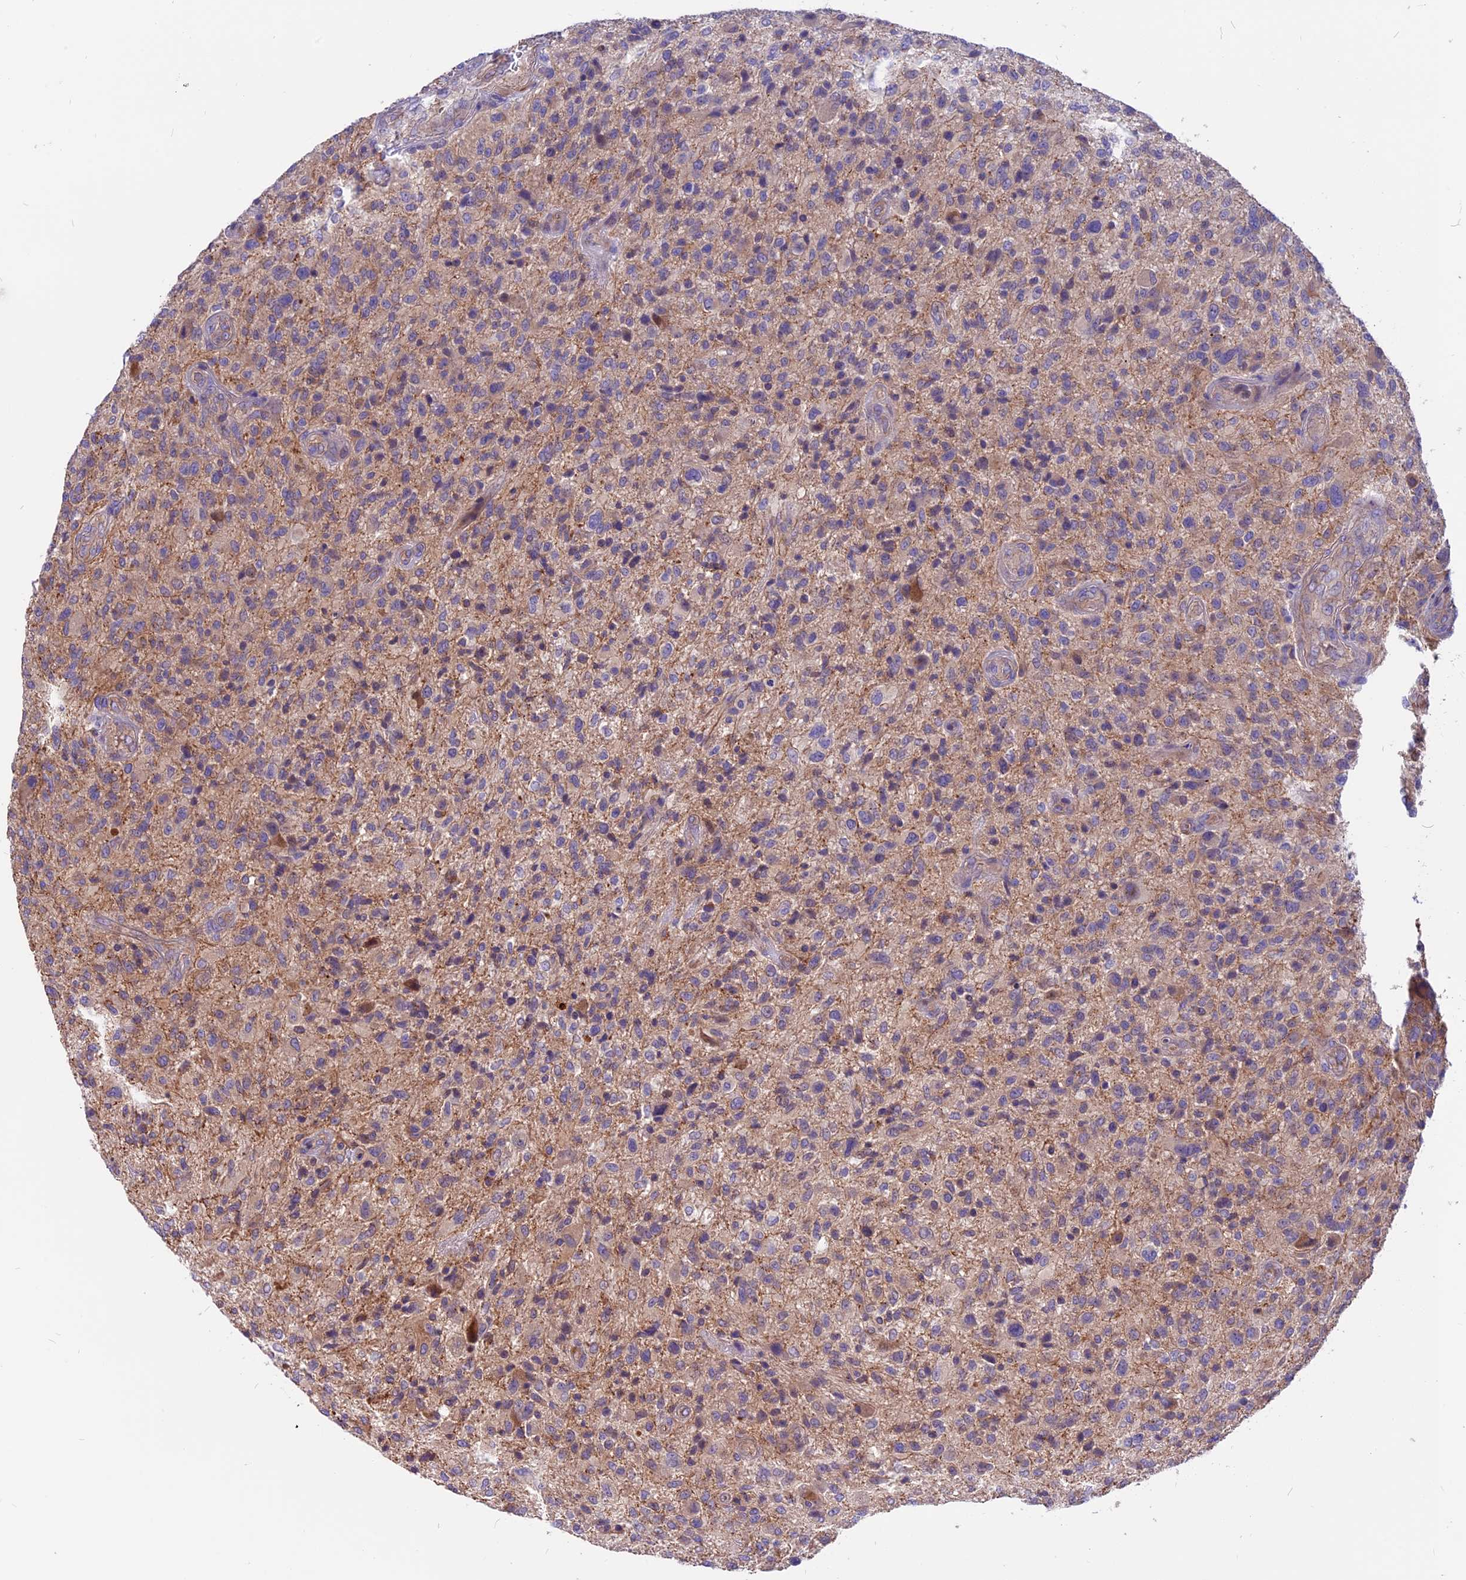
{"staining": {"intensity": "moderate", "quantity": "<25%", "location": "cytoplasmic/membranous"}, "tissue": "glioma", "cell_type": "Tumor cells", "image_type": "cancer", "snomed": [{"axis": "morphology", "description": "Glioma, malignant, High grade"}, {"axis": "topography", "description": "Brain"}], "caption": "The immunohistochemical stain labels moderate cytoplasmic/membranous positivity in tumor cells of glioma tissue. (brown staining indicates protein expression, while blue staining denotes nuclei).", "gene": "ANO3", "patient": {"sex": "male", "age": 47}}